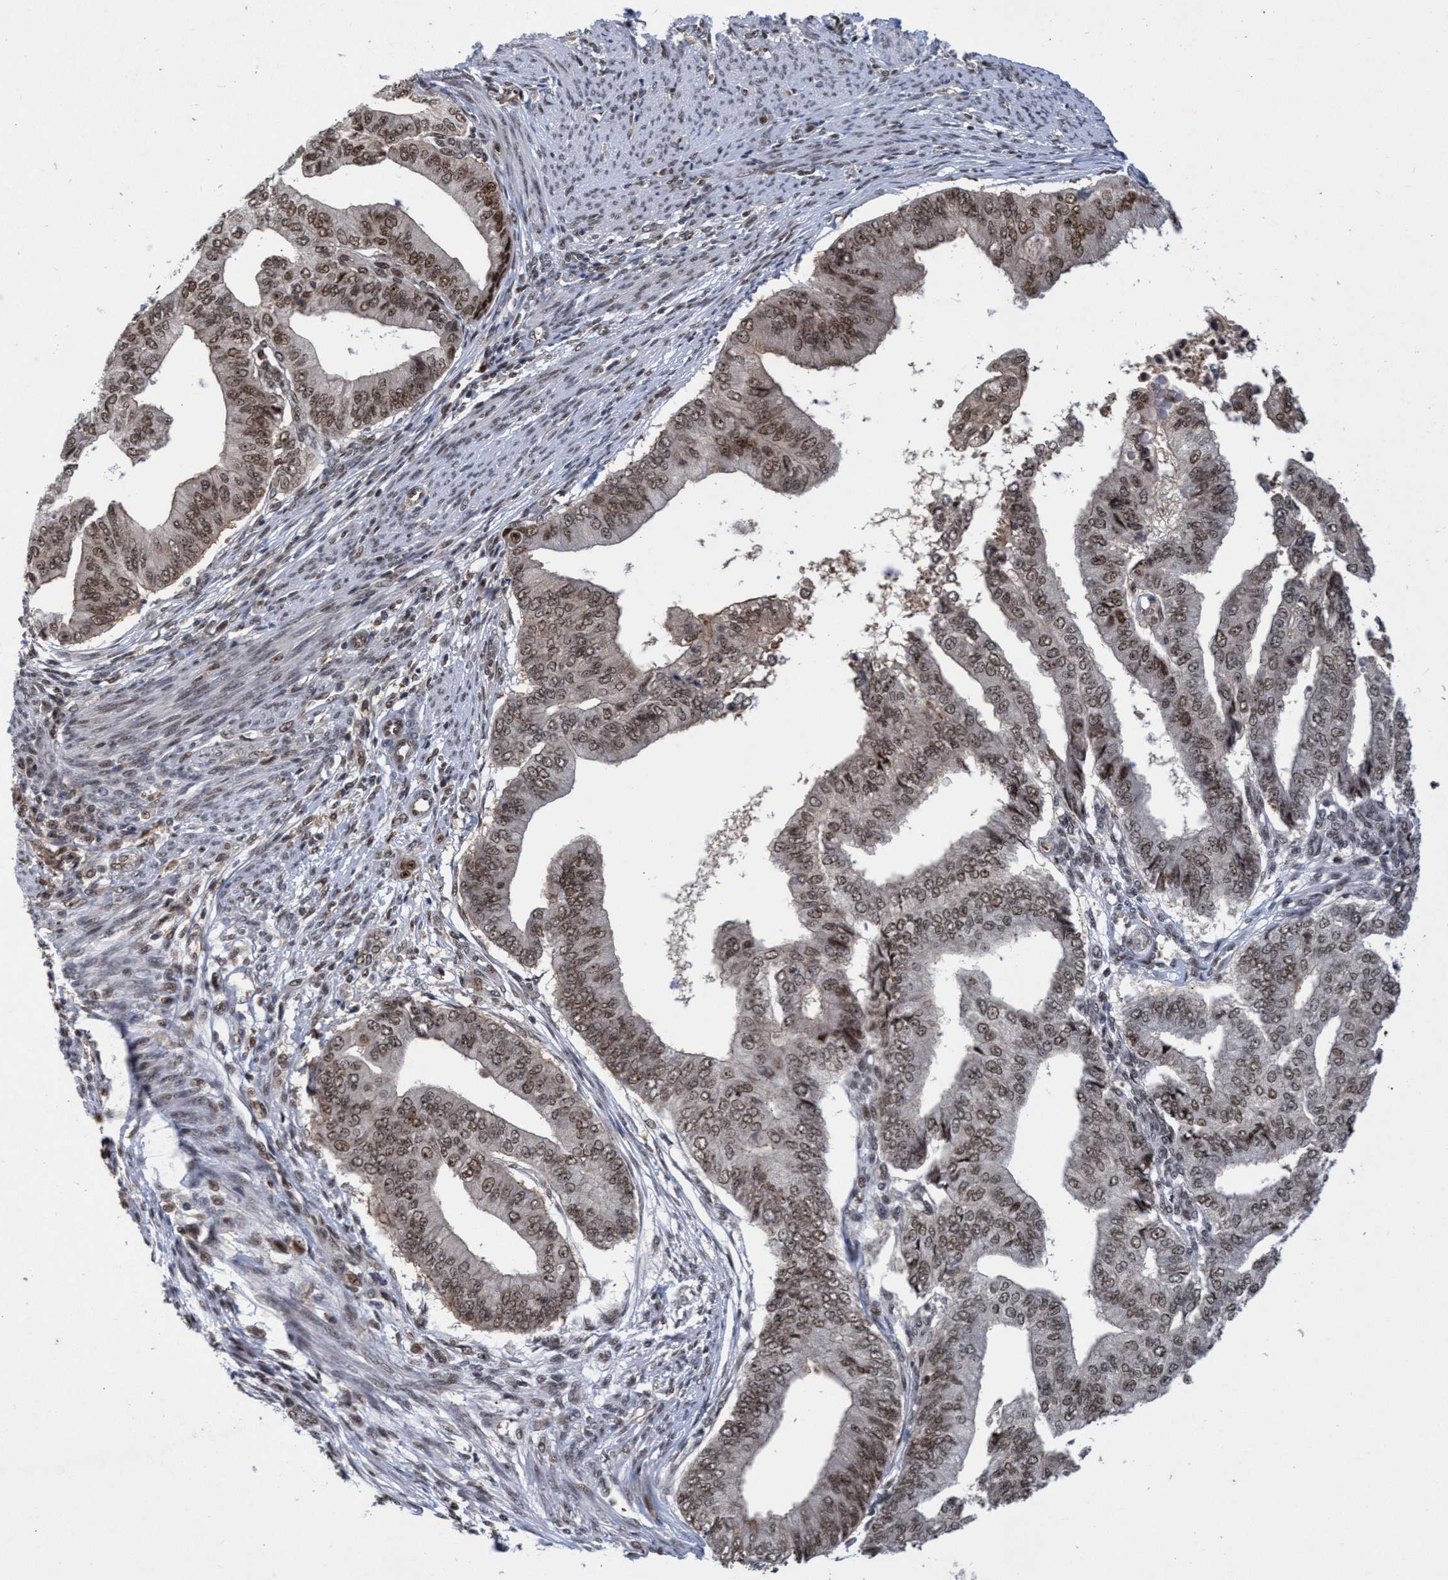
{"staining": {"intensity": "weak", "quantity": ">75%", "location": "cytoplasmic/membranous,nuclear"}, "tissue": "endometrial cancer", "cell_type": "Tumor cells", "image_type": "cancer", "snomed": [{"axis": "morphology", "description": "Polyp, NOS"}, {"axis": "morphology", "description": "Adenocarcinoma, NOS"}, {"axis": "morphology", "description": "Adenoma, NOS"}, {"axis": "topography", "description": "Endometrium"}], "caption": "Endometrial cancer (adenoma) stained with a brown dye reveals weak cytoplasmic/membranous and nuclear positive positivity in about >75% of tumor cells.", "gene": "GTF2F1", "patient": {"sex": "female", "age": 79}}